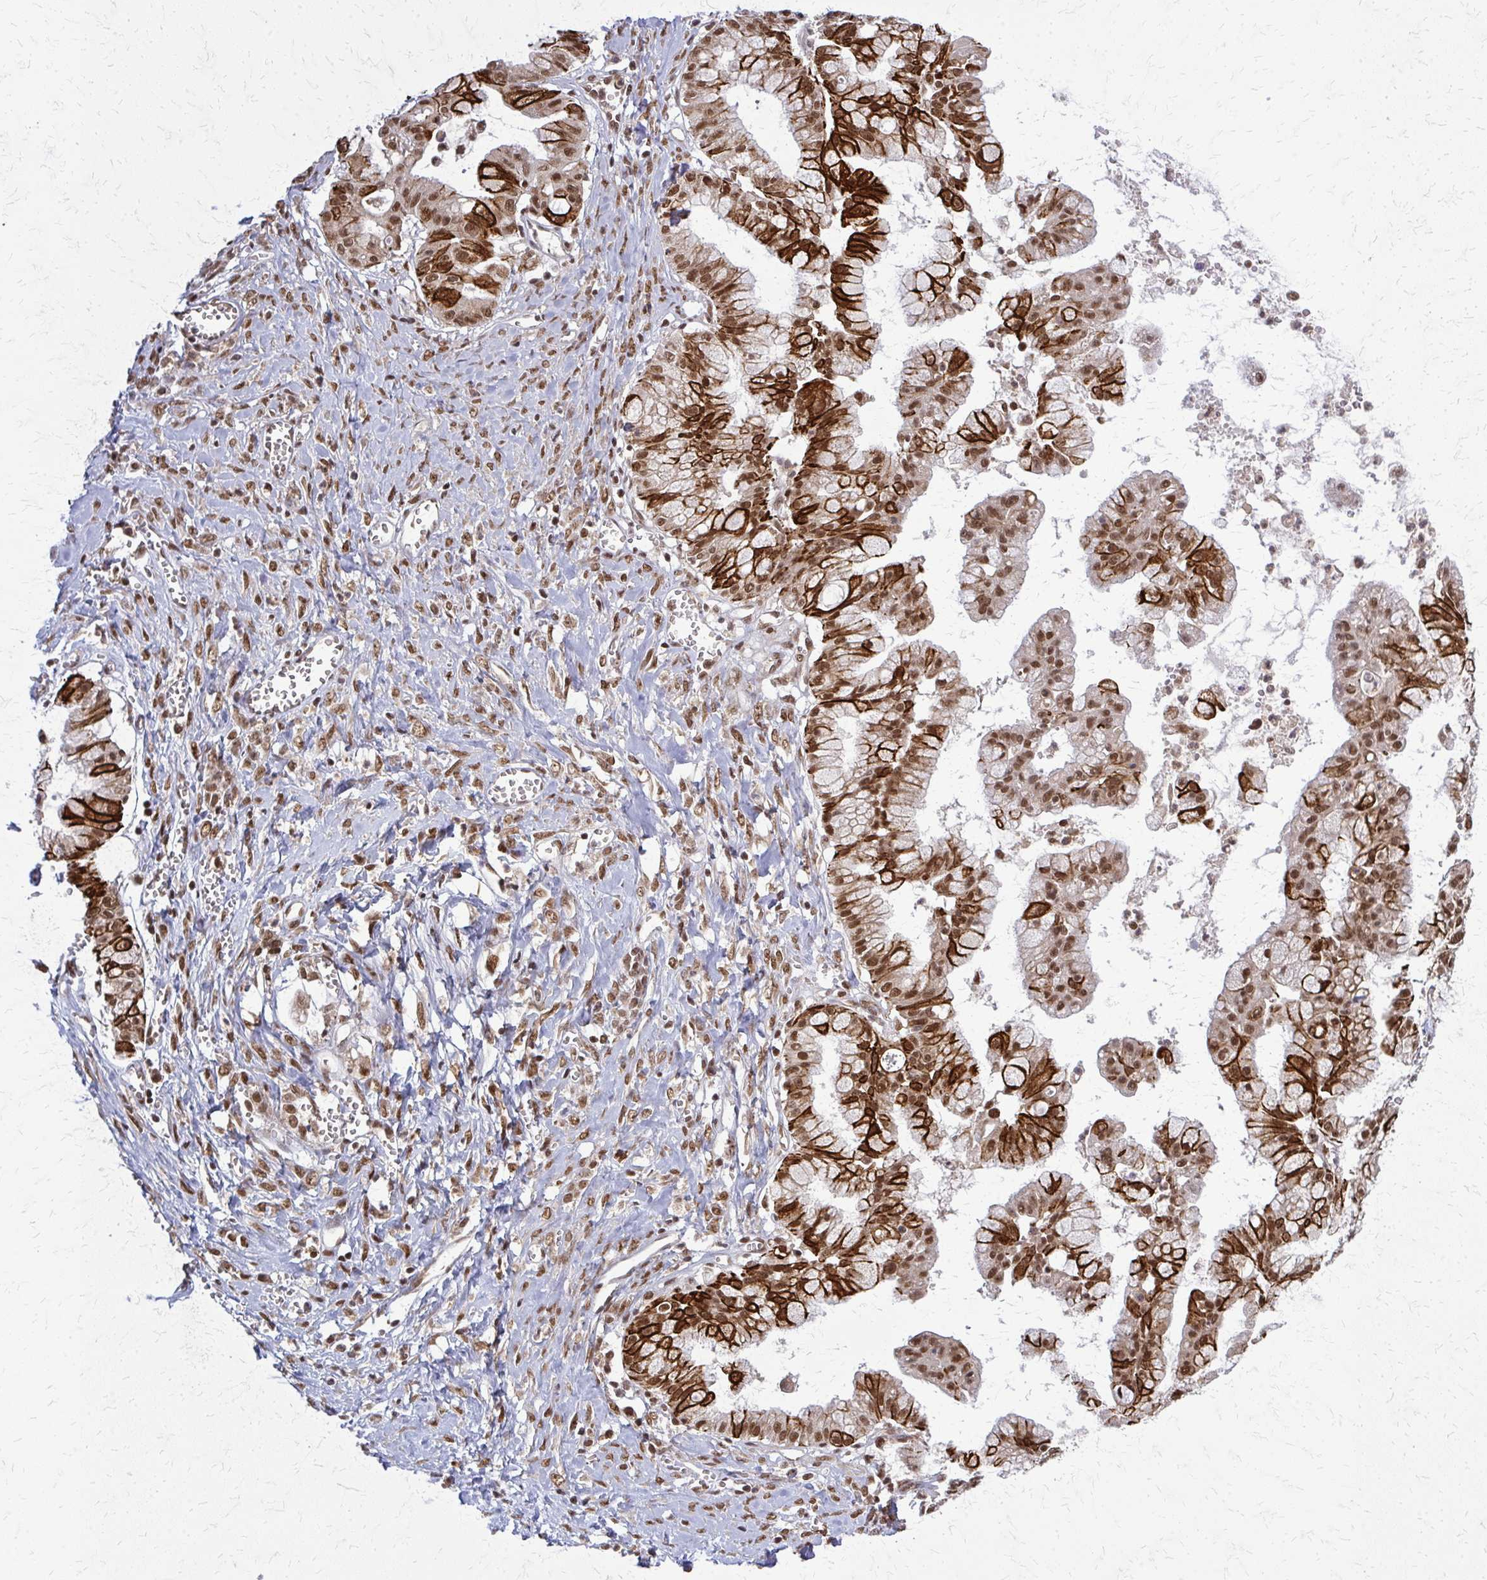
{"staining": {"intensity": "strong", "quantity": ">75%", "location": "cytoplasmic/membranous,nuclear"}, "tissue": "ovarian cancer", "cell_type": "Tumor cells", "image_type": "cancer", "snomed": [{"axis": "morphology", "description": "Cystadenocarcinoma, mucinous, NOS"}, {"axis": "topography", "description": "Ovary"}], "caption": "Mucinous cystadenocarcinoma (ovarian) tissue exhibits strong cytoplasmic/membranous and nuclear expression in approximately >75% of tumor cells (IHC, brightfield microscopy, high magnification).", "gene": "HDAC3", "patient": {"sex": "female", "age": 70}}